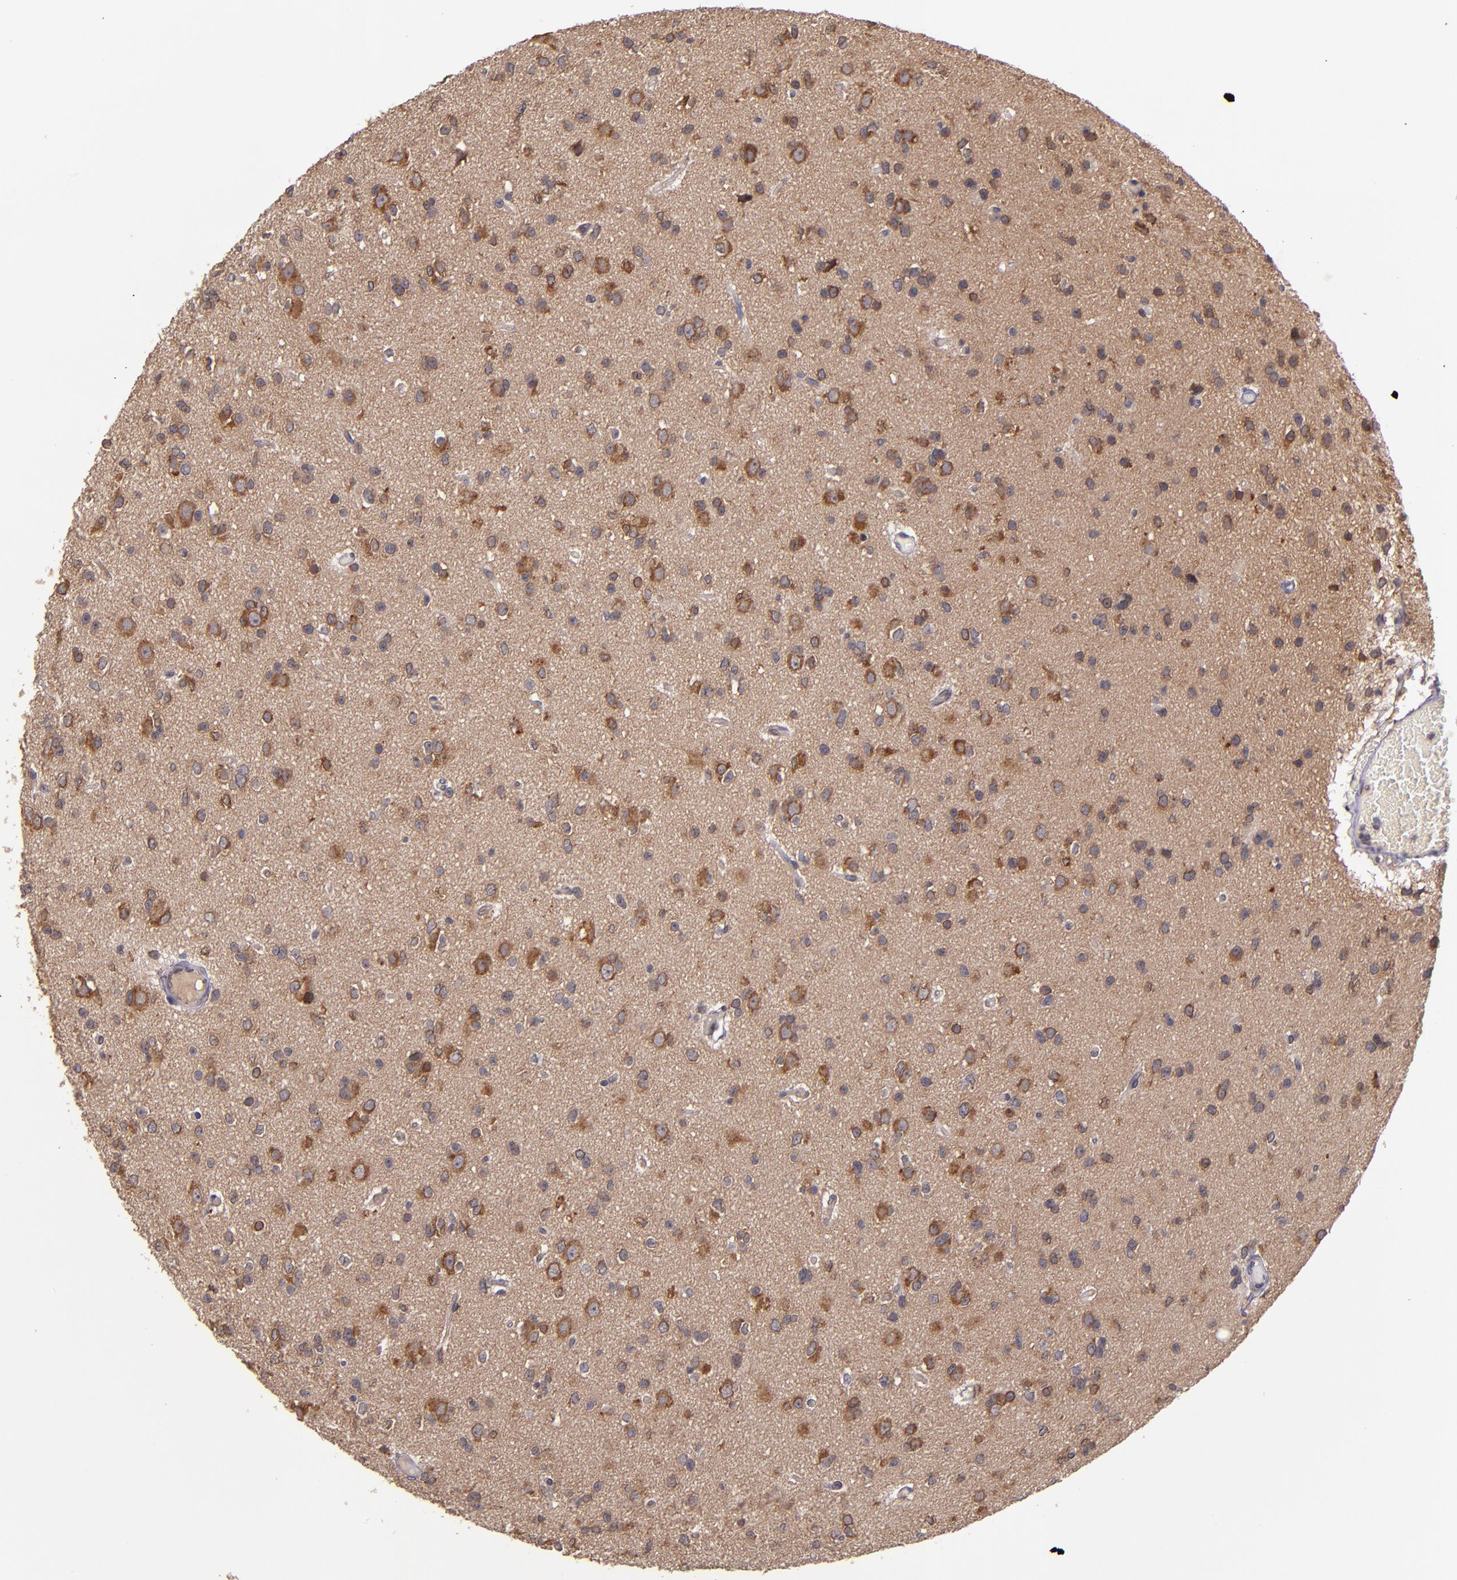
{"staining": {"intensity": "moderate", "quantity": "25%-75%", "location": "cytoplasmic/membranous"}, "tissue": "glioma", "cell_type": "Tumor cells", "image_type": "cancer", "snomed": [{"axis": "morphology", "description": "Glioma, malignant, Low grade"}, {"axis": "topography", "description": "Brain"}], "caption": "This is an image of IHC staining of glioma, which shows moderate positivity in the cytoplasmic/membranous of tumor cells.", "gene": "PRAF2", "patient": {"sex": "male", "age": 42}}